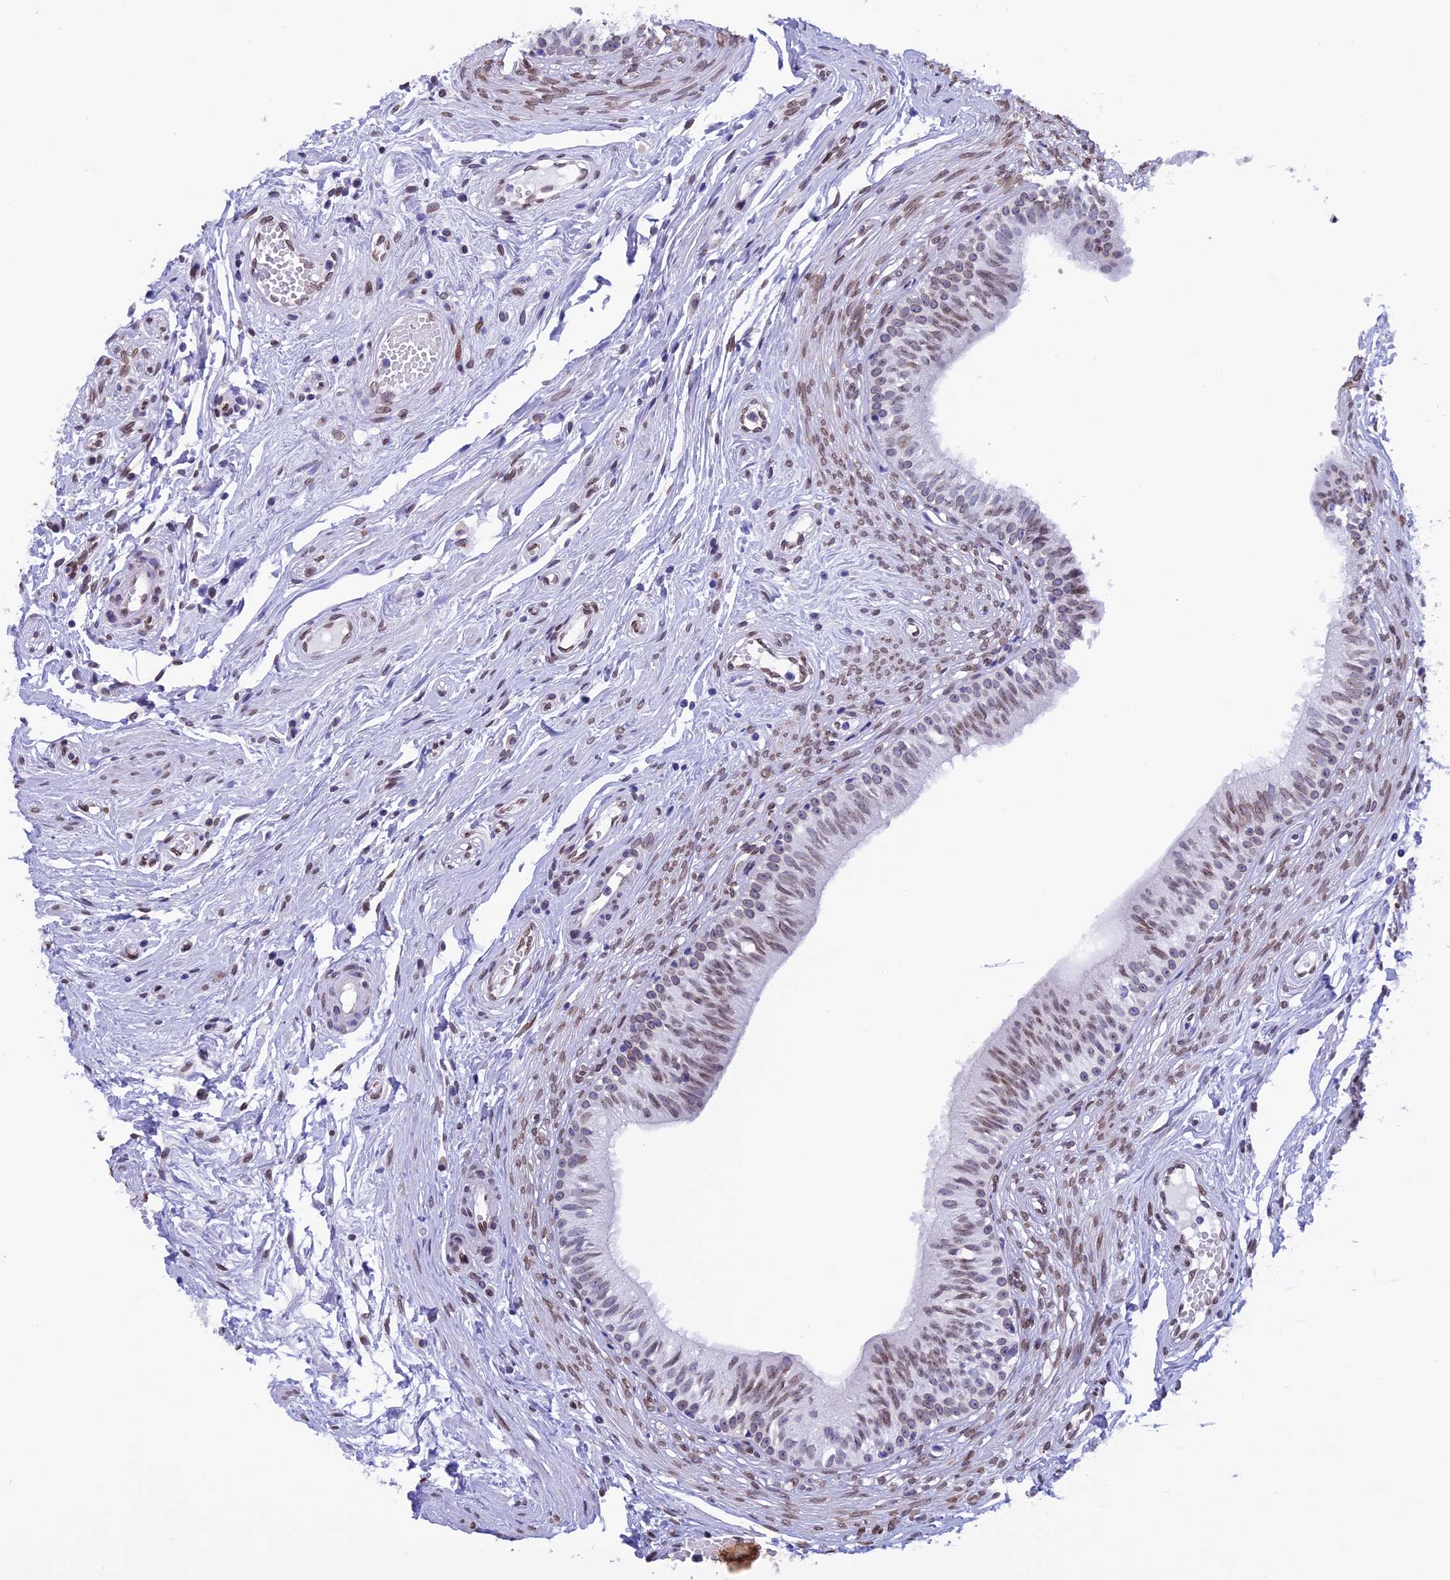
{"staining": {"intensity": "moderate", "quantity": "25%-75%", "location": "nuclear"}, "tissue": "epididymis", "cell_type": "Glandular cells", "image_type": "normal", "snomed": [{"axis": "morphology", "description": "Normal tissue, NOS"}, {"axis": "topography", "description": "Epididymis, spermatic cord, NOS"}], "caption": "IHC photomicrograph of normal epididymis: epididymis stained using IHC displays medium levels of moderate protein expression localized specifically in the nuclear of glandular cells, appearing as a nuclear brown color.", "gene": "TMPRSS7", "patient": {"sex": "male", "age": 22}}